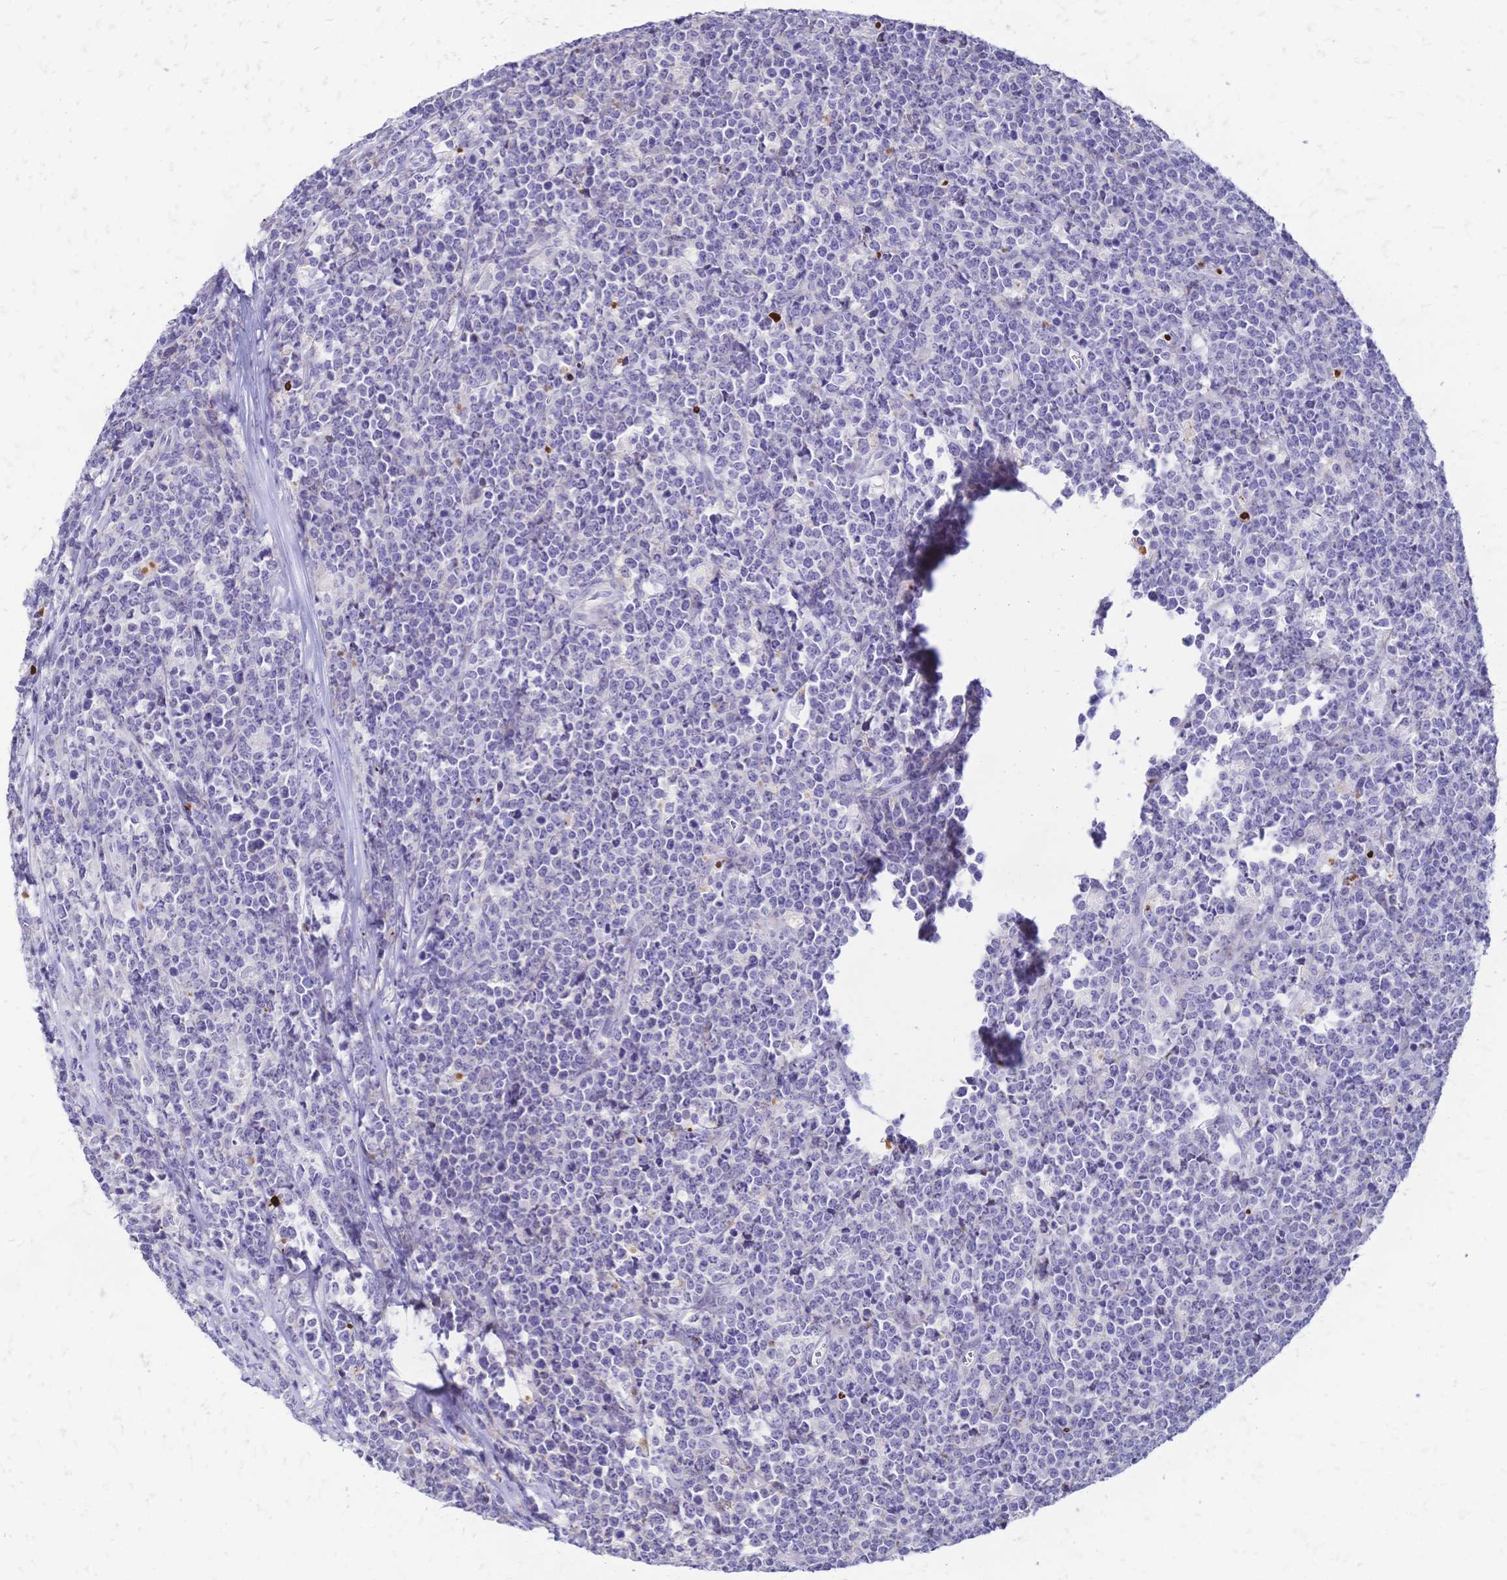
{"staining": {"intensity": "negative", "quantity": "none", "location": "none"}, "tissue": "lymphoma", "cell_type": "Tumor cells", "image_type": "cancer", "snomed": [{"axis": "morphology", "description": "Malignant lymphoma, non-Hodgkin's type, High grade"}, {"axis": "topography", "description": "Small intestine"}], "caption": "Immunohistochemical staining of malignant lymphoma, non-Hodgkin's type (high-grade) shows no significant staining in tumor cells.", "gene": "GRB7", "patient": {"sex": "female", "age": 56}}